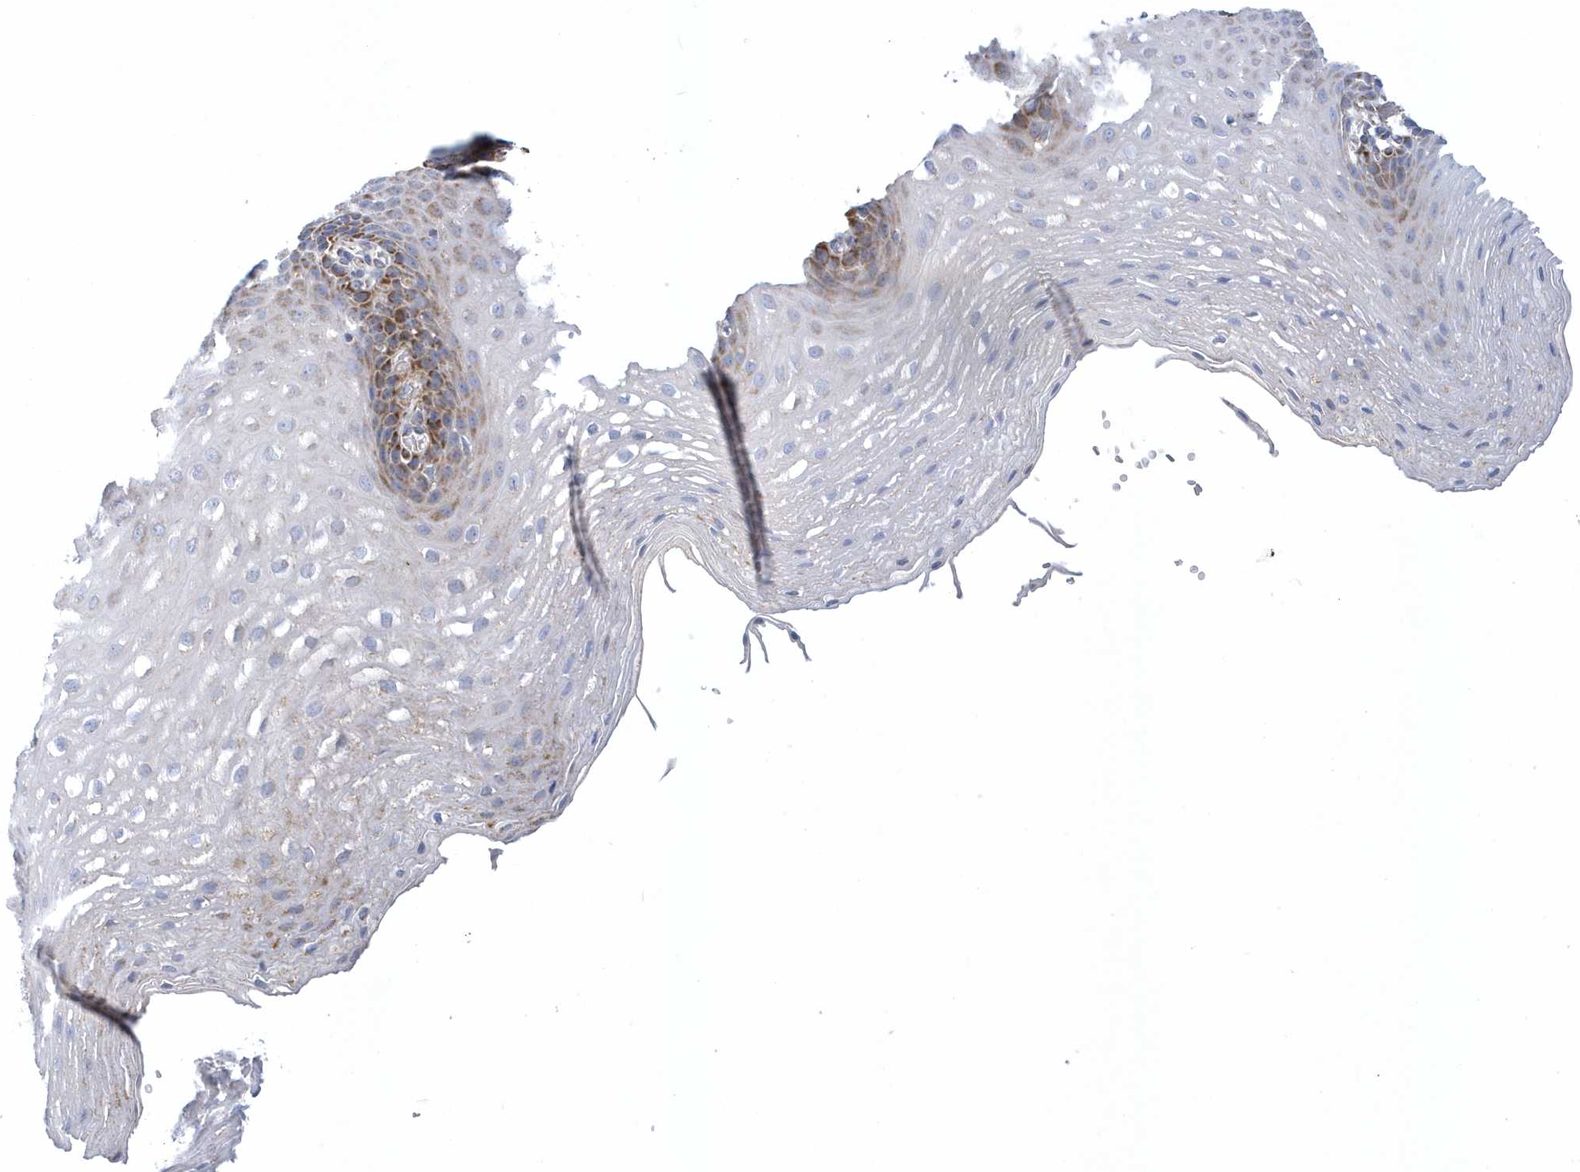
{"staining": {"intensity": "moderate", "quantity": "<25%", "location": "cytoplasmic/membranous"}, "tissue": "esophagus", "cell_type": "Squamous epithelial cells", "image_type": "normal", "snomed": [{"axis": "morphology", "description": "Normal tissue, NOS"}, {"axis": "topography", "description": "Esophagus"}], "caption": "Immunohistochemistry (DAB) staining of normal human esophagus displays moderate cytoplasmic/membranous protein positivity in about <25% of squamous epithelial cells. (brown staining indicates protein expression, while blue staining denotes nuclei).", "gene": "VWA5B2", "patient": {"sex": "female", "age": 66}}